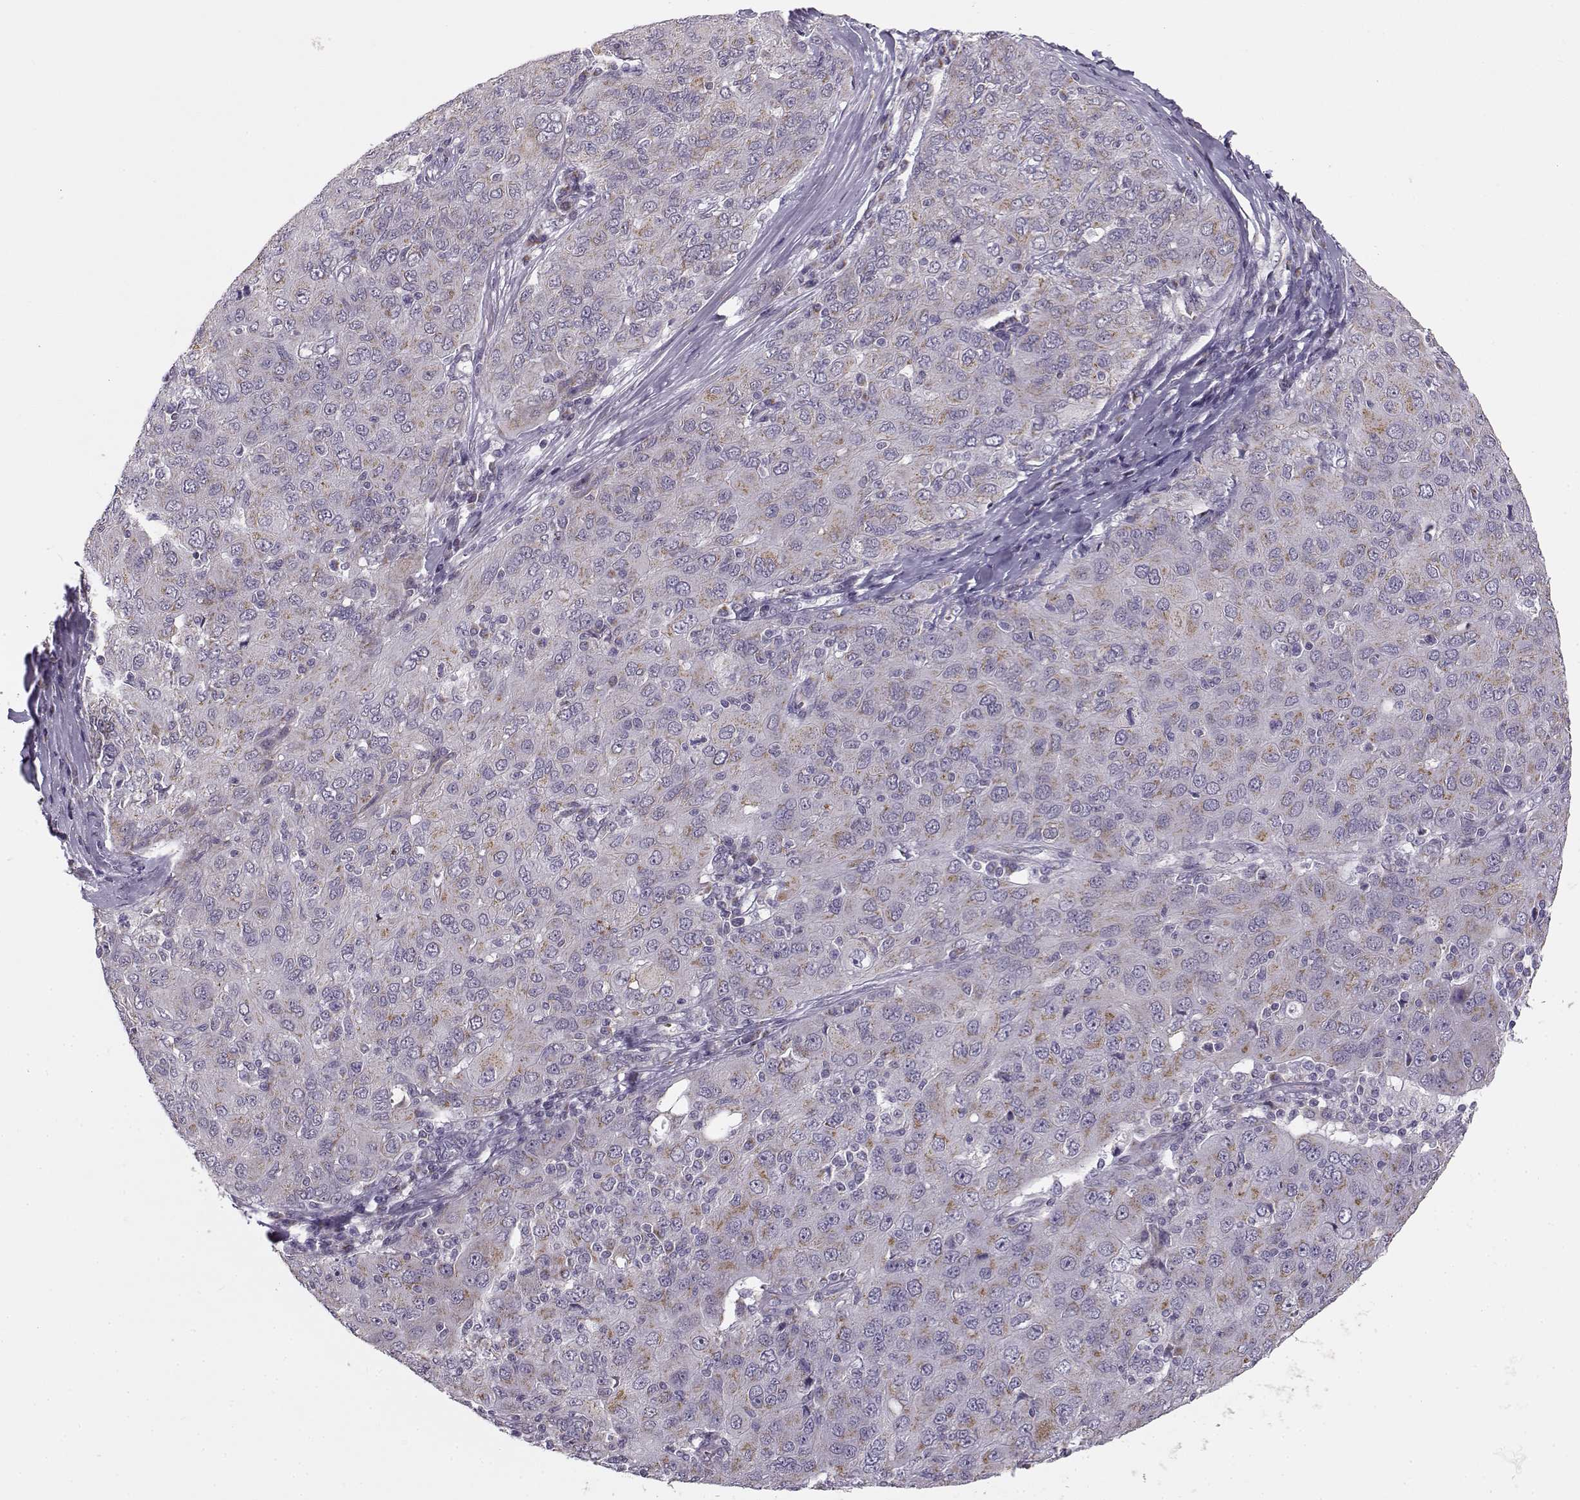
{"staining": {"intensity": "weak", "quantity": ">75%", "location": "cytoplasmic/membranous"}, "tissue": "ovarian cancer", "cell_type": "Tumor cells", "image_type": "cancer", "snomed": [{"axis": "morphology", "description": "Carcinoma, endometroid"}, {"axis": "topography", "description": "Ovary"}], "caption": "This micrograph reveals IHC staining of human ovarian endometroid carcinoma, with low weak cytoplasmic/membranous positivity in about >75% of tumor cells.", "gene": "SLC4A5", "patient": {"sex": "female", "age": 50}}